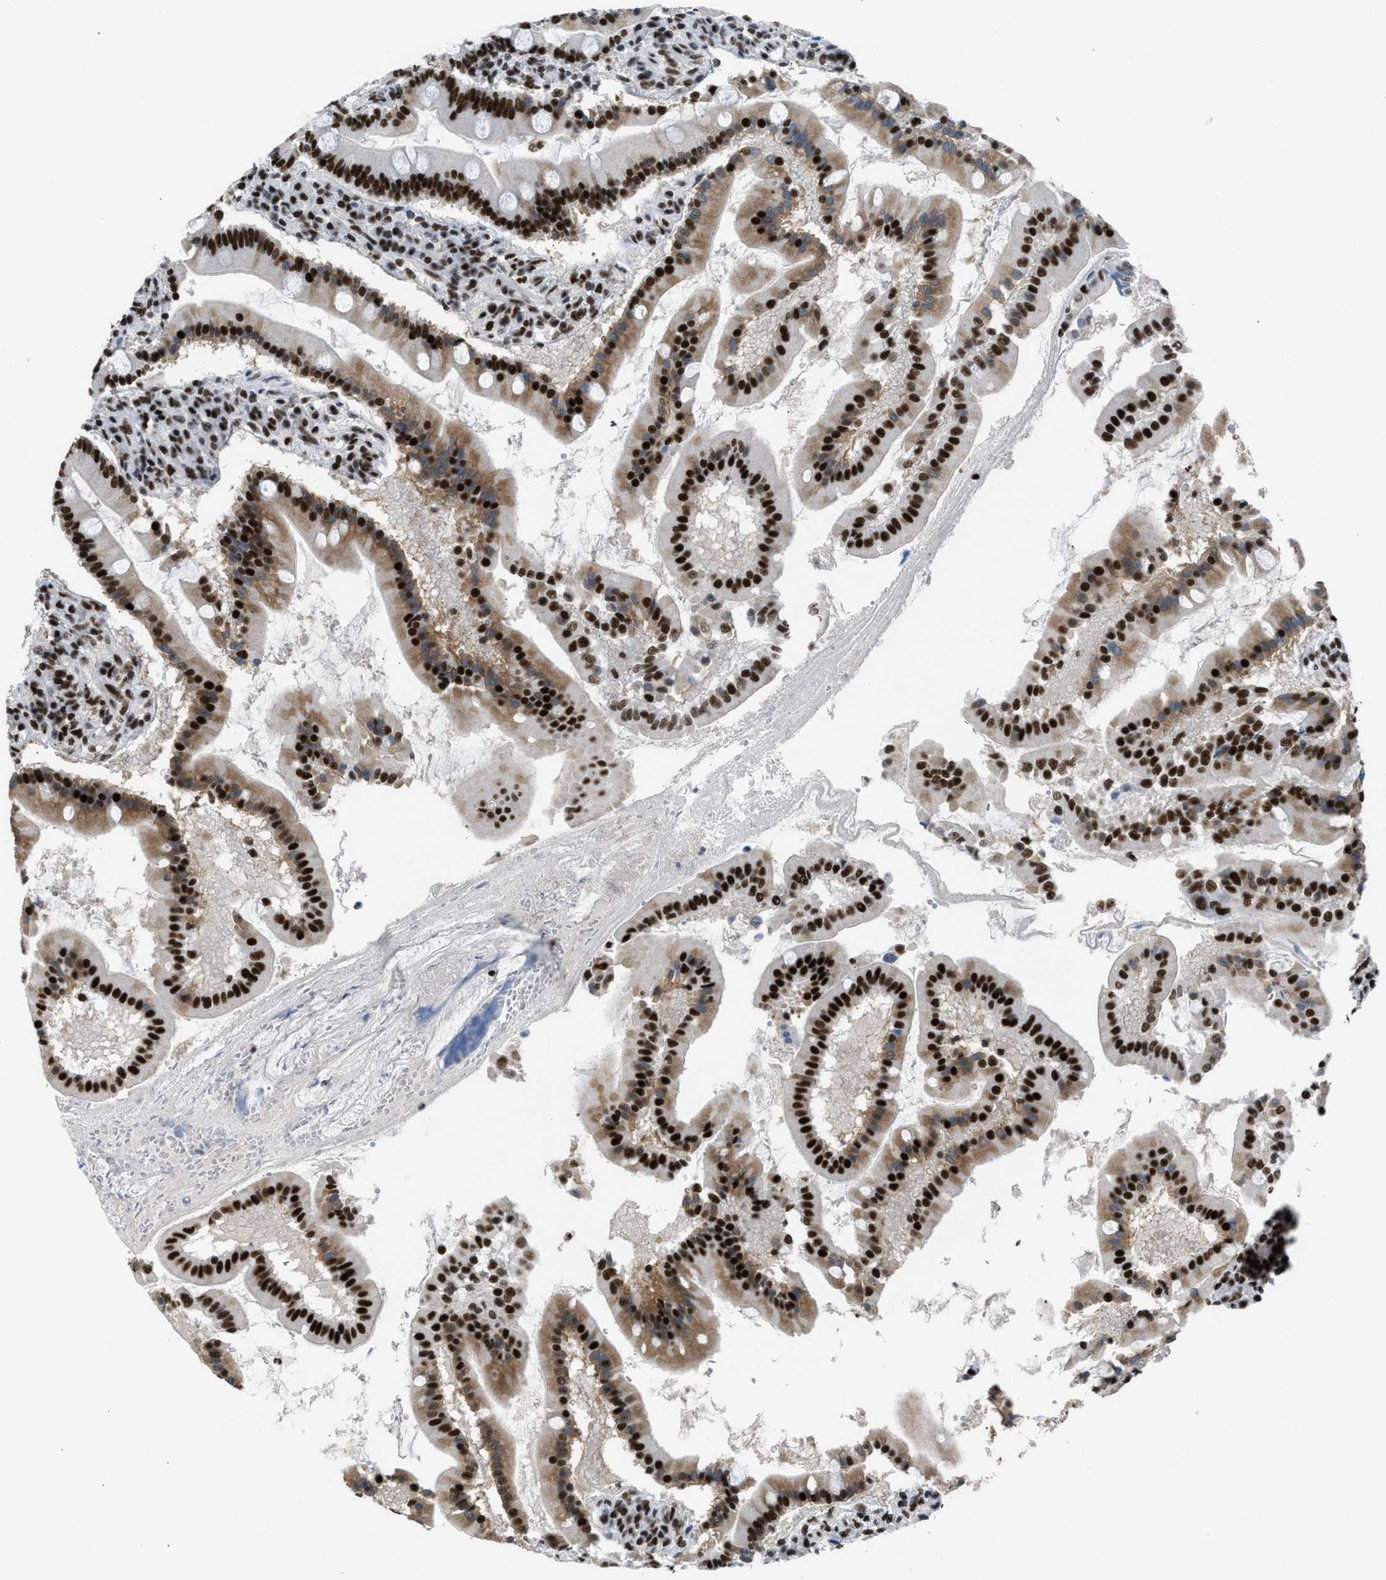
{"staining": {"intensity": "strong", "quantity": ">75%", "location": "nuclear"}, "tissue": "duodenum", "cell_type": "Glandular cells", "image_type": "normal", "snomed": [{"axis": "morphology", "description": "Normal tissue, NOS"}, {"axis": "topography", "description": "Duodenum"}], "caption": "Normal duodenum exhibits strong nuclear positivity in approximately >75% of glandular cells, visualized by immunohistochemistry.", "gene": "SCAF4", "patient": {"sex": "male", "age": 50}}